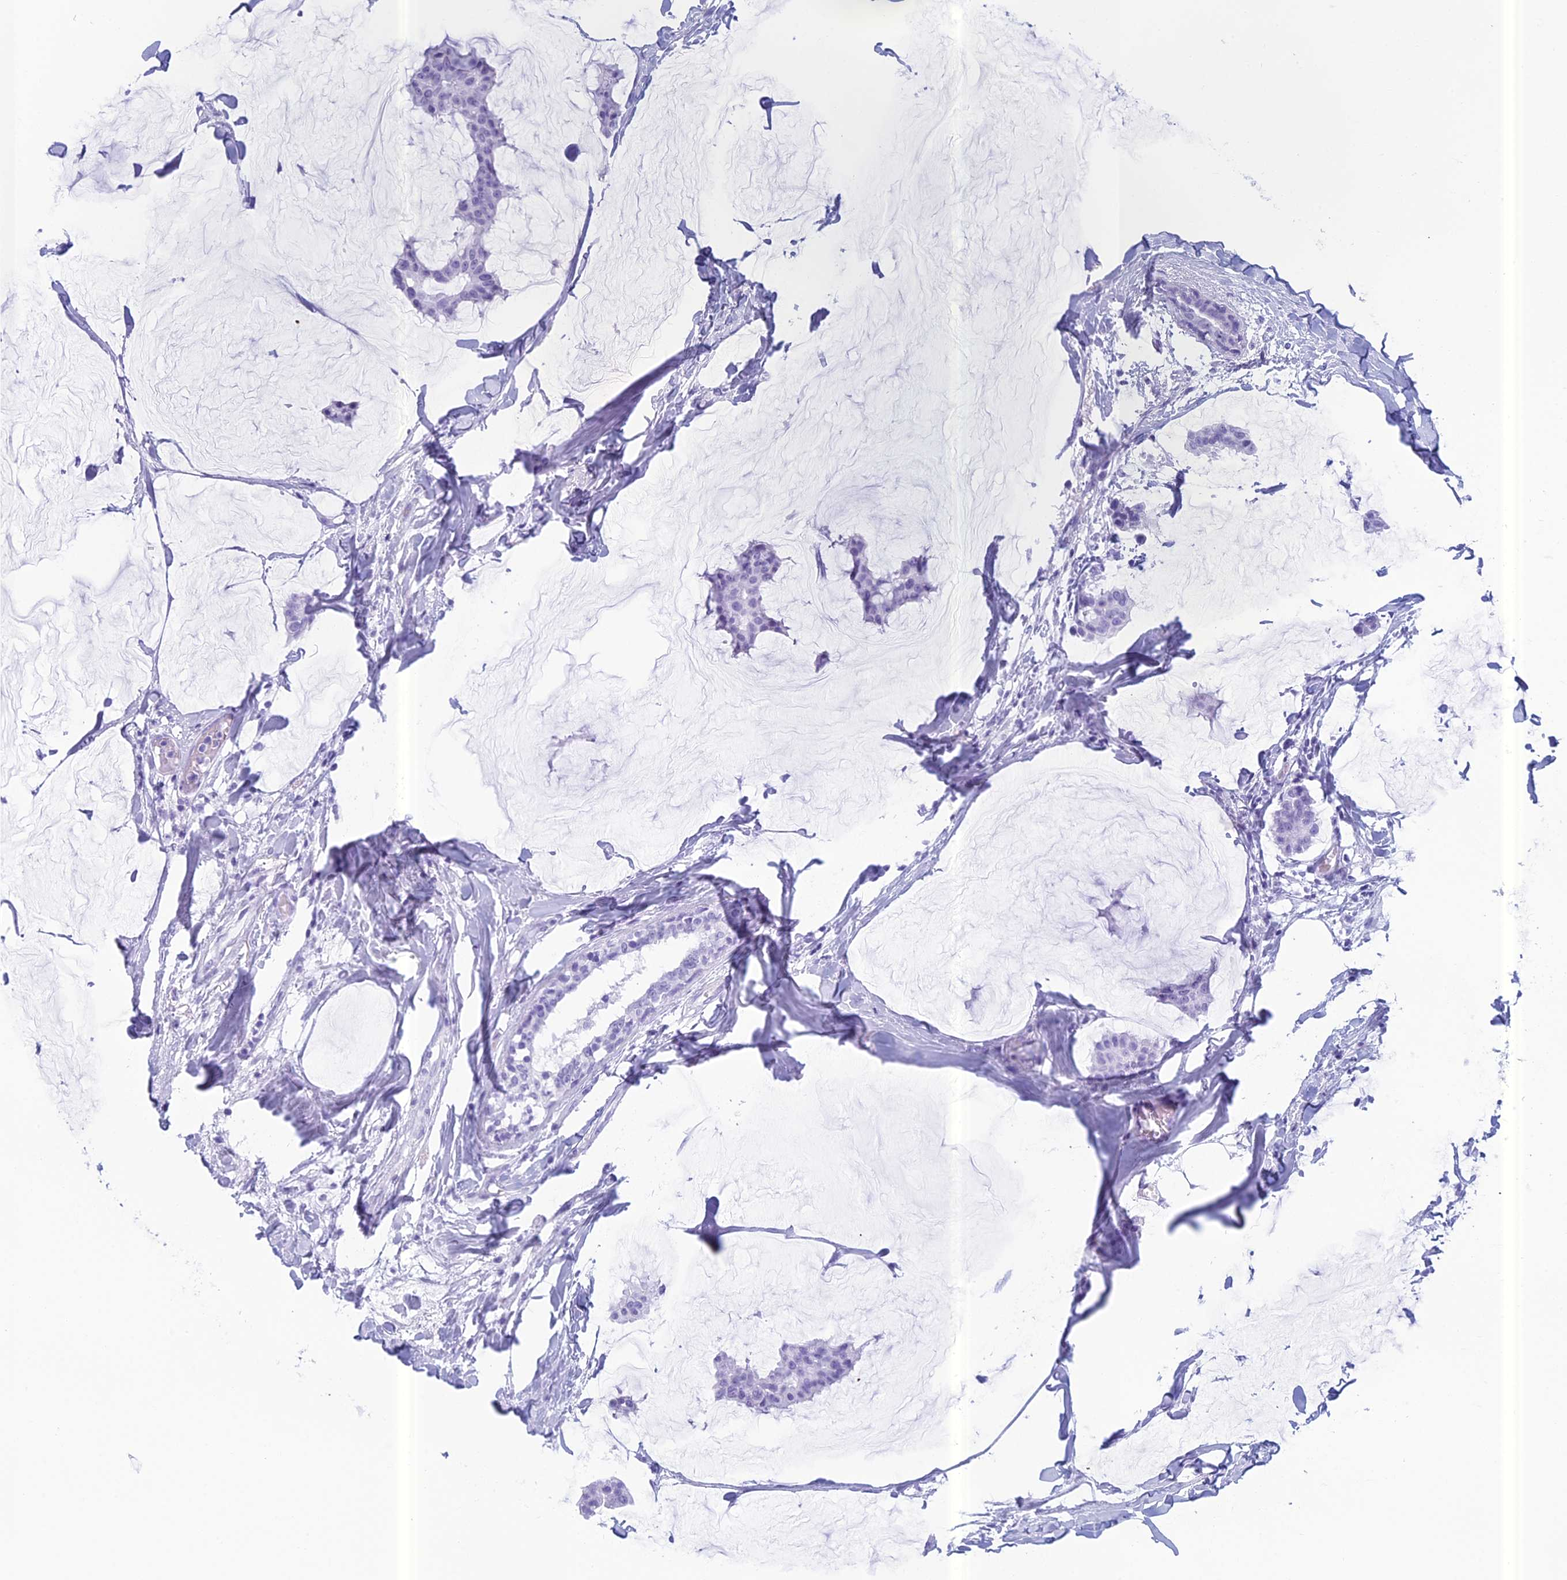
{"staining": {"intensity": "negative", "quantity": "none", "location": "none"}, "tissue": "breast cancer", "cell_type": "Tumor cells", "image_type": "cancer", "snomed": [{"axis": "morphology", "description": "Duct carcinoma"}, {"axis": "topography", "description": "Breast"}], "caption": "Breast cancer (intraductal carcinoma) was stained to show a protein in brown. There is no significant expression in tumor cells.", "gene": "RGS17", "patient": {"sex": "female", "age": 93}}